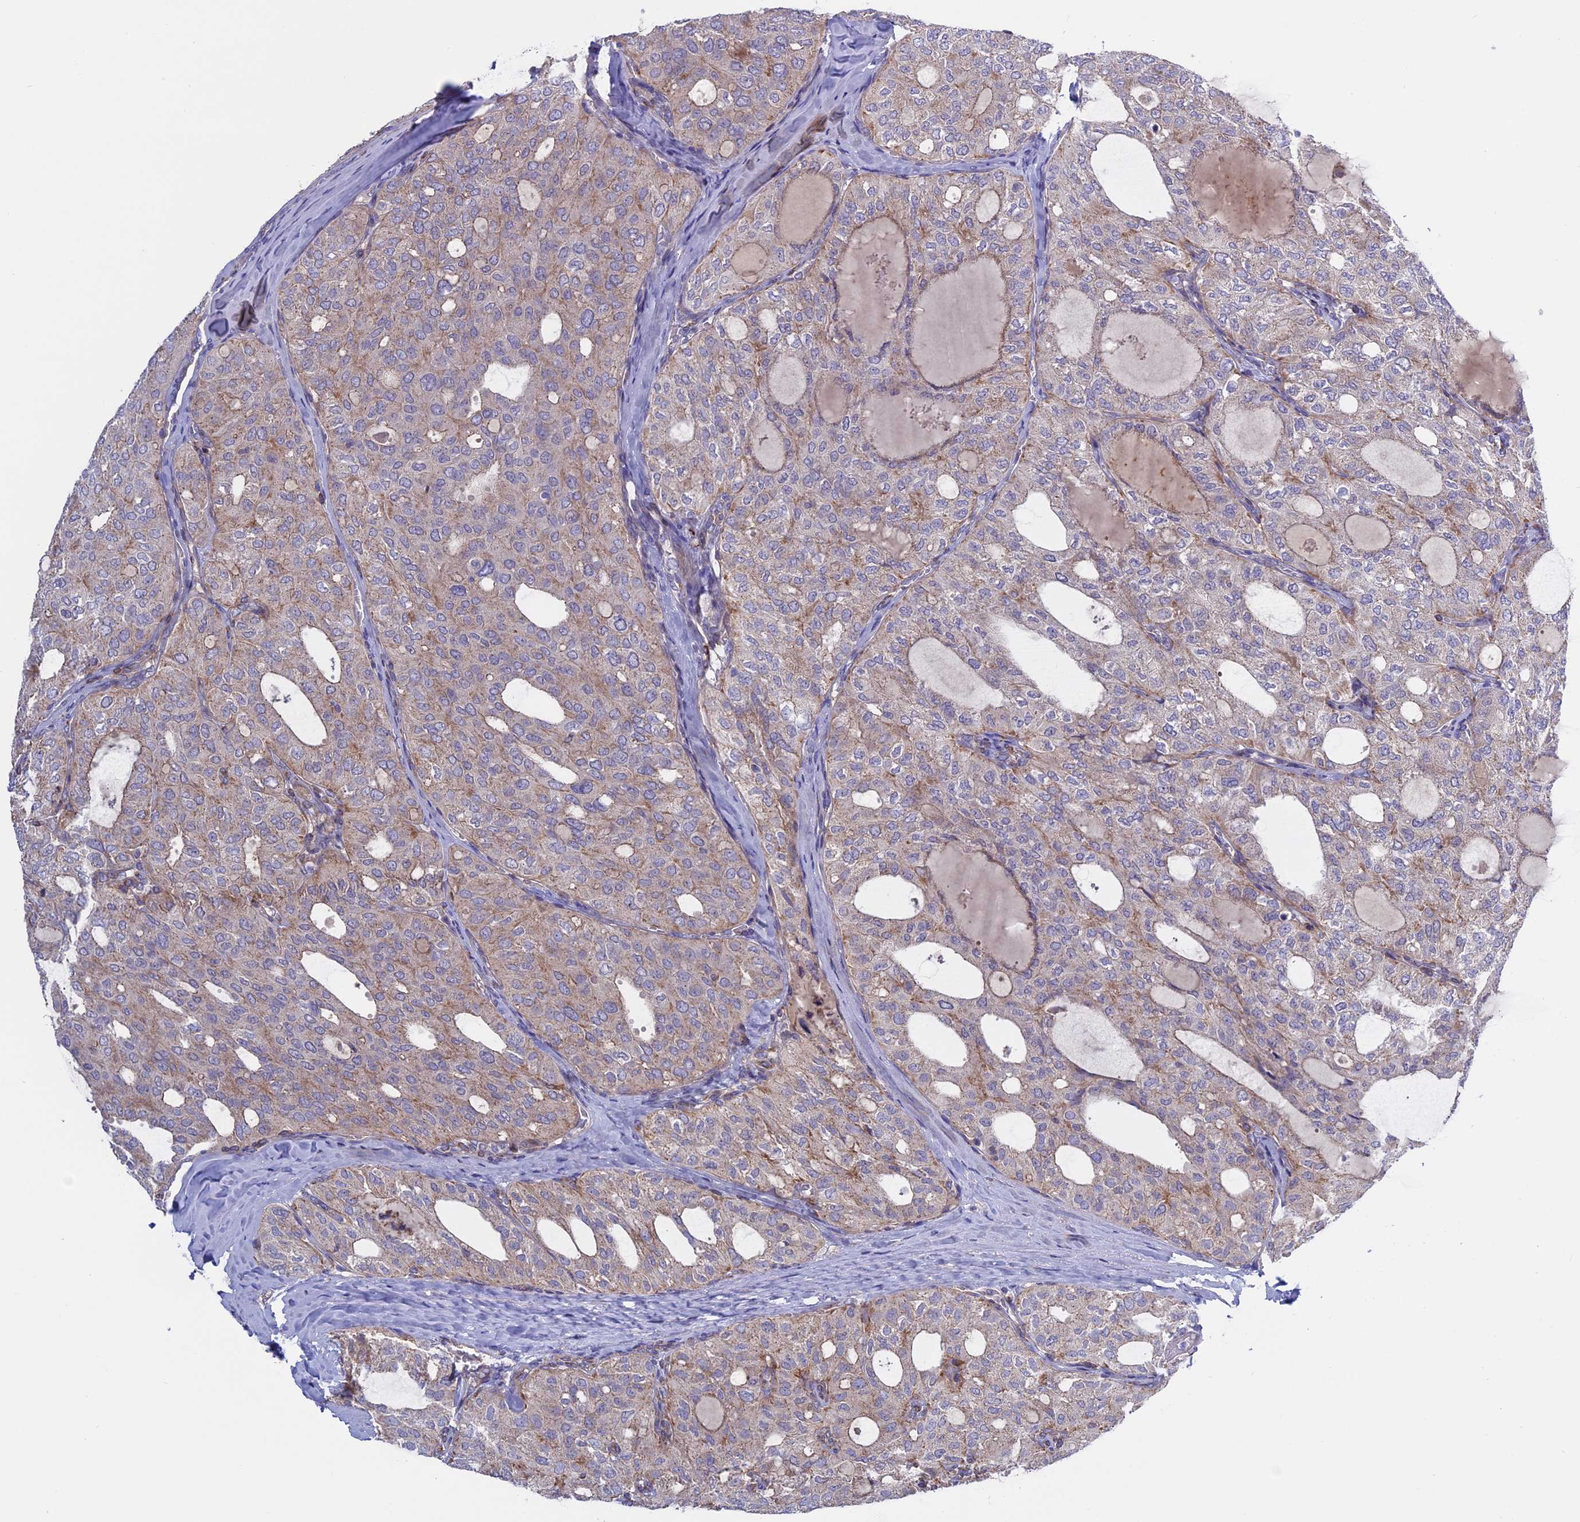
{"staining": {"intensity": "weak", "quantity": "25%-75%", "location": "cytoplasmic/membranous"}, "tissue": "thyroid cancer", "cell_type": "Tumor cells", "image_type": "cancer", "snomed": [{"axis": "morphology", "description": "Follicular adenoma carcinoma, NOS"}, {"axis": "topography", "description": "Thyroid gland"}], "caption": "Protein analysis of thyroid cancer tissue displays weak cytoplasmic/membranous expression in about 25%-75% of tumor cells. The staining is performed using DAB (3,3'-diaminobenzidine) brown chromogen to label protein expression. The nuclei are counter-stained blue using hematoxylin.", "gene": "ETFDH", "patient": {"sex": "male", "age": 75}}